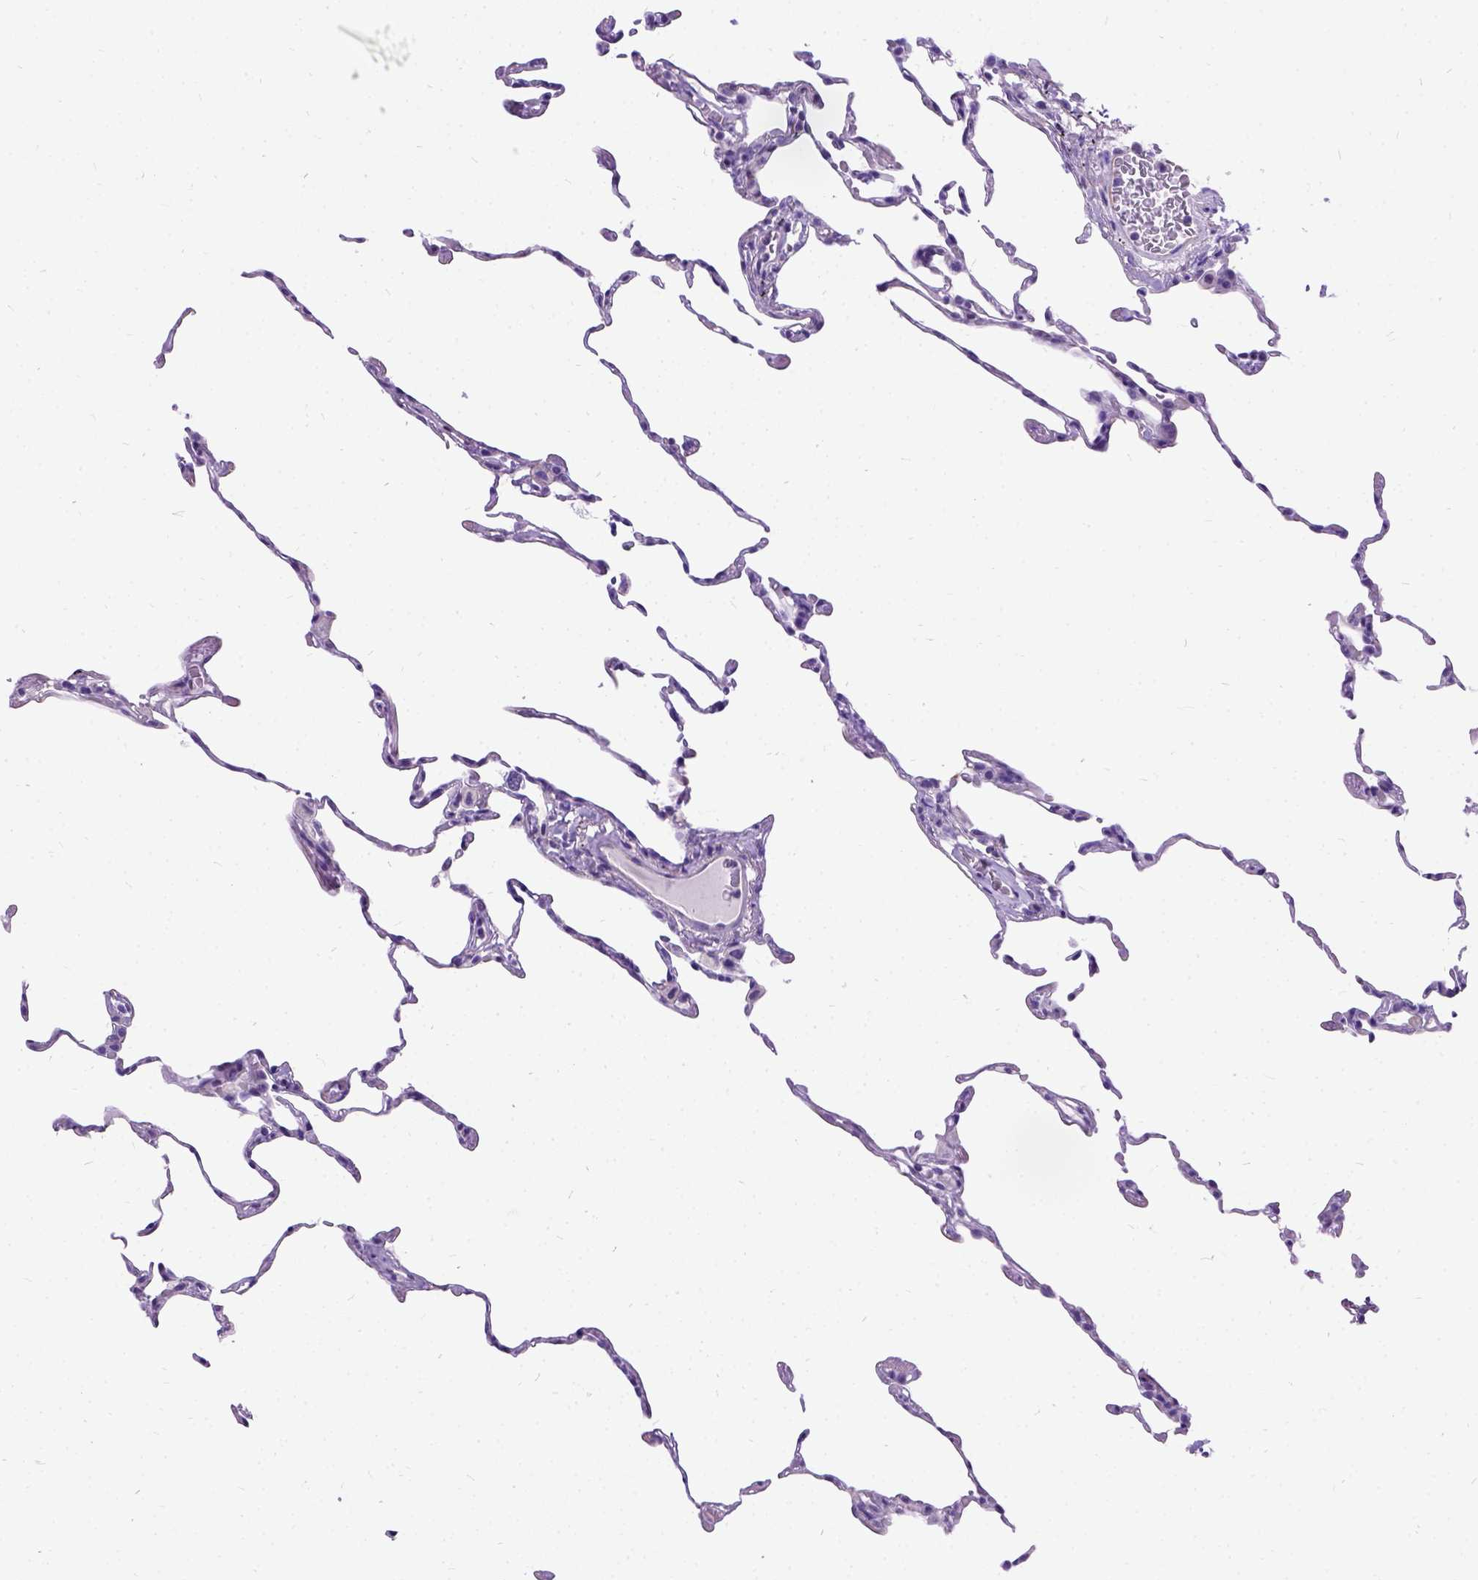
{"staining": {"intensity": "negative", "quantity": "none", "location": "none"}, "tissue": "lung", "cell_type": "Alveolar cells", "image_type": "normal", "snomed": [{"axis": "morphology", "description": "Normal tissue, NOS"}, {"axis": "topography", "description": "Lung"}], "caption": "Immunohistochemistry (IHC) image of normal lung: human lung stained with DAB (3,3'-diaminobenzidine) reveals no significant protein expression in alveolar cells. The staining was performed using DAB (3,3'-diaminobenzidine) to visualize the protein expression in brown, while the nuclei were stained in blue with hematoxylin (Magnification: 20x).", "gene": "ENSG00000254979", "patient": {"sex": "female", "age": 57}}